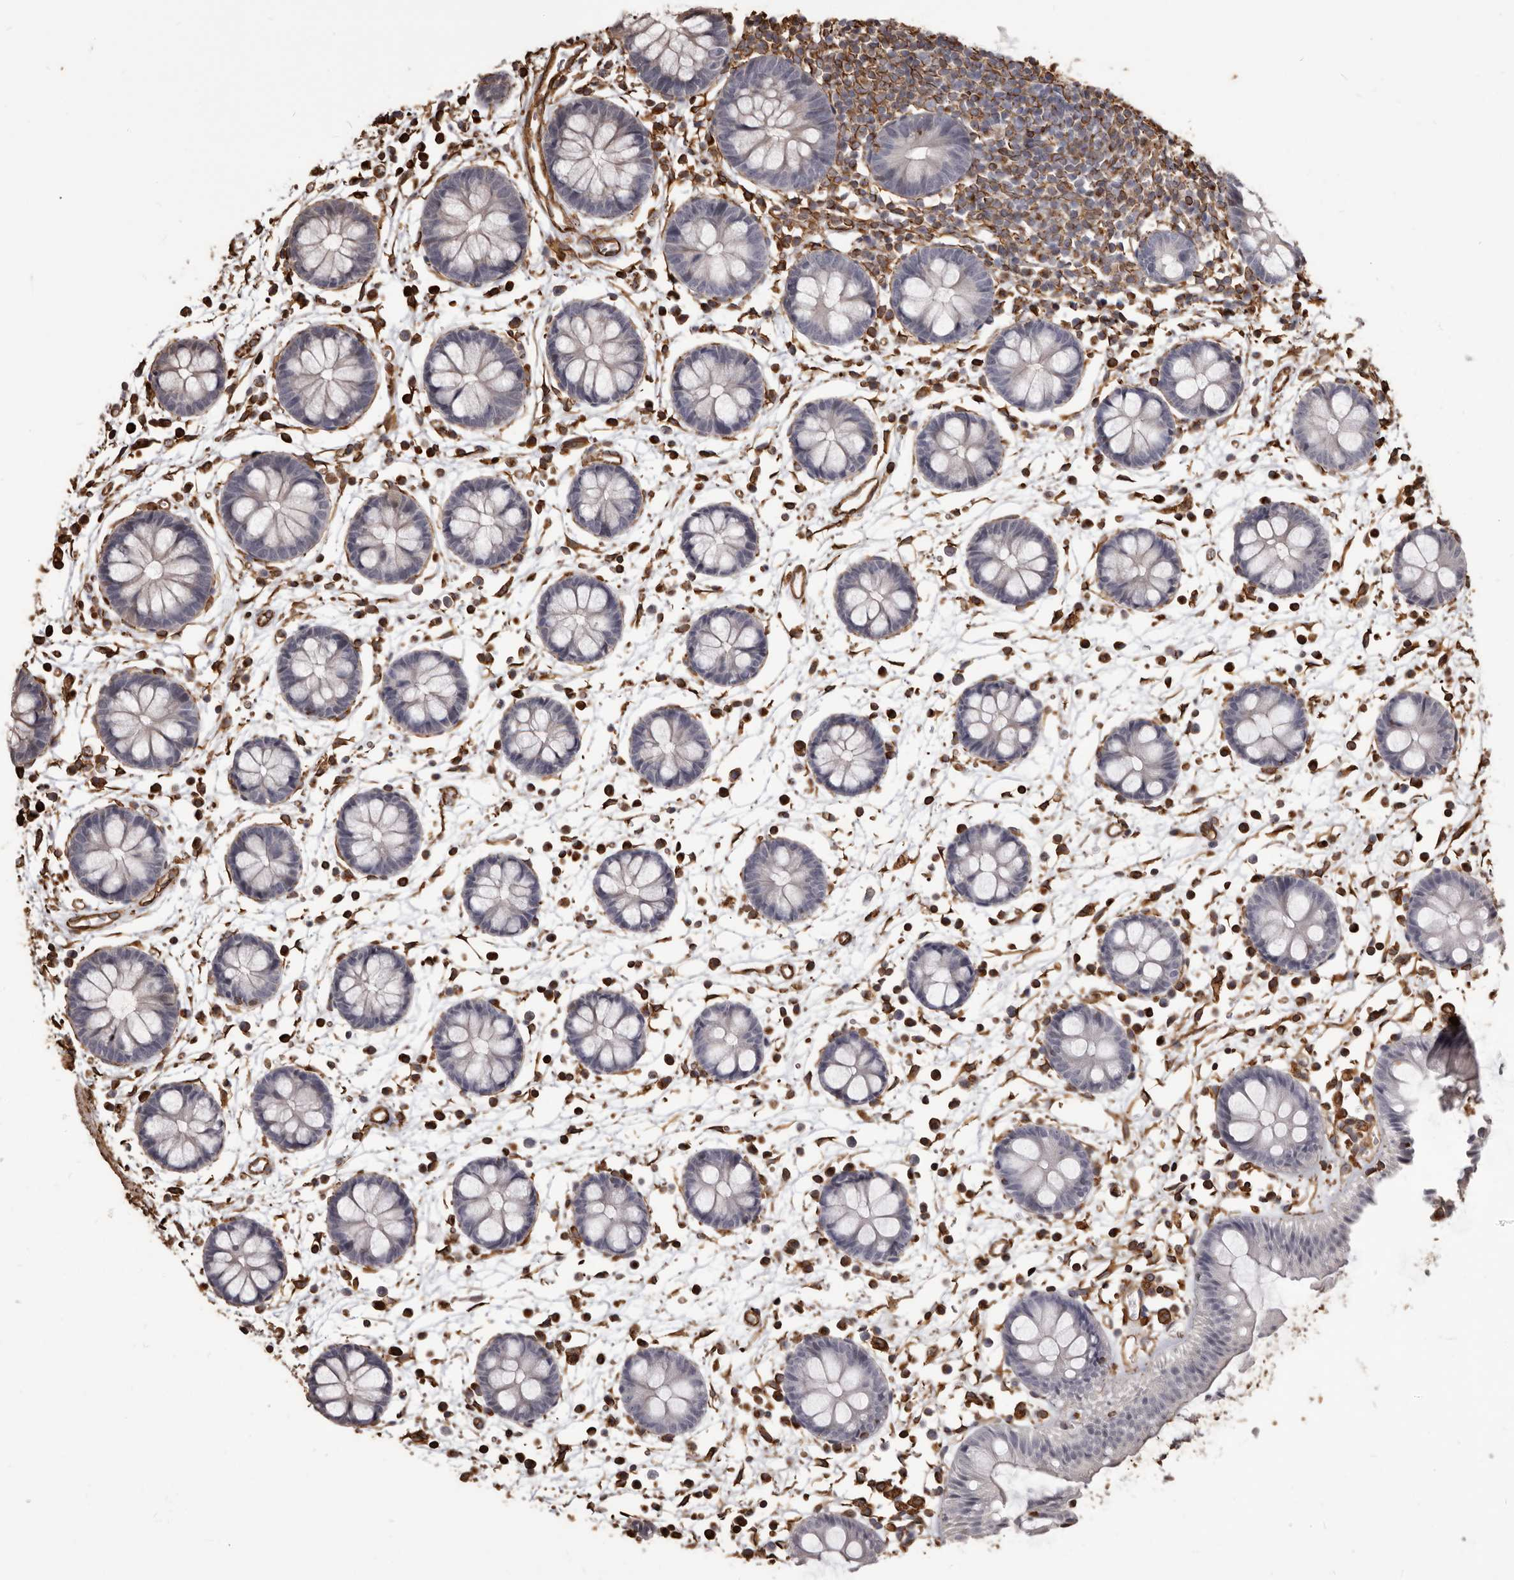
{"staining": {"intensity": "strong", "quantity": ">75%", "location": "cytoplasmic/membranous"}, "tissue": "colon", "cell_type": "Endothelial cells", "image_type": "normal", "snomed": [{"axis": "morphology", "description": "Normal tissue, NOS"}, {"axis": "topography", "description": "Colon"}], "caption": "Colon stained with a brown dye exhibits strong cytoplasmic/membranous positive staining in about >75% of endothelial cells.", "gene": "MTURN", "patient": {"sex": "male", "age": 56}}